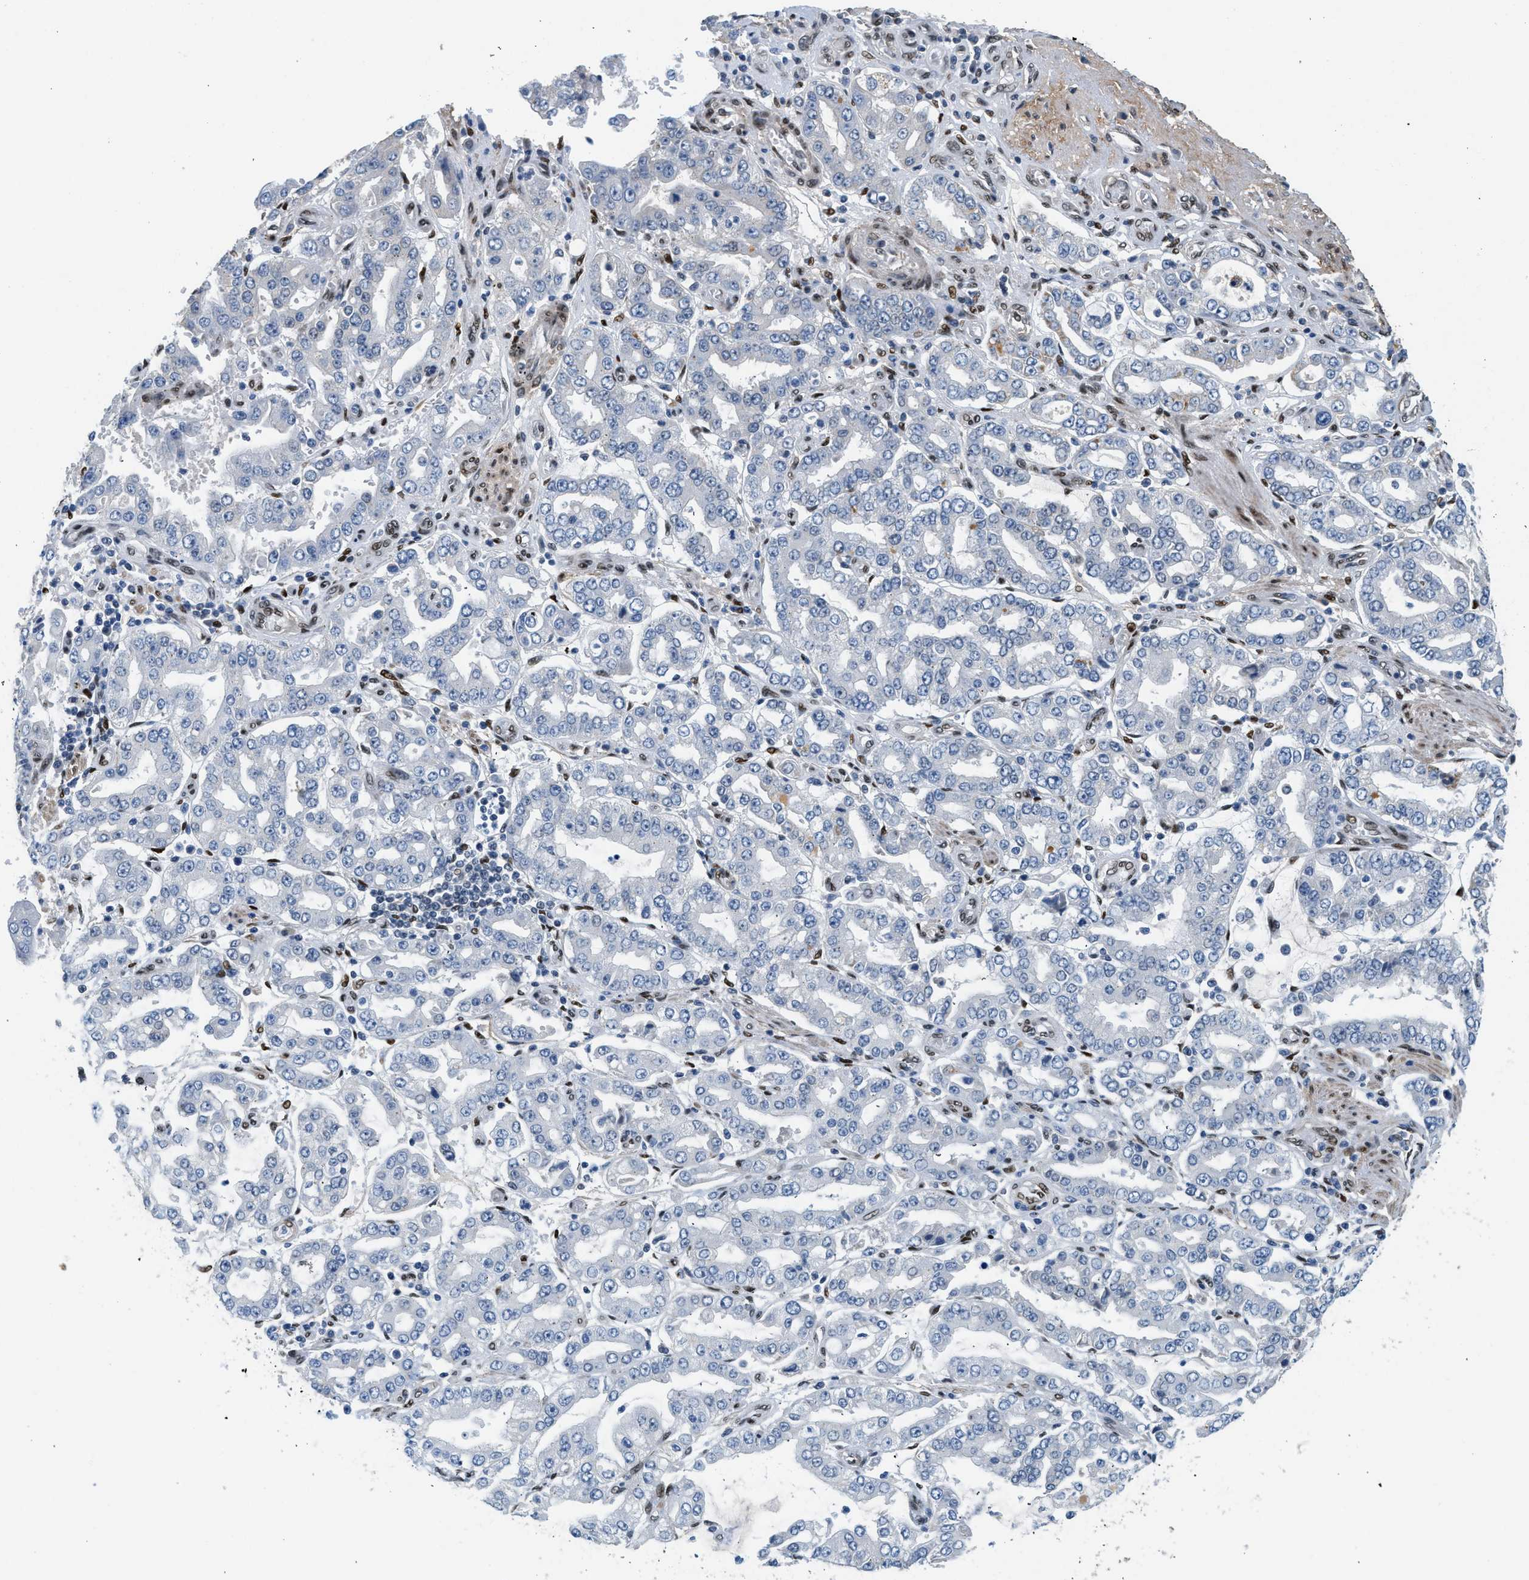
{"staining": {"intensity": "negative", "quantity": "none", "location": "none"}, "tissue": "stomach cancer", "cell_type": "Tumor cells", "image_type": "cancer", "snomed": [{"axis": "morphology", "description": "Adenocarcinoma, NOS"}, {"axis": "topography", "description": "Stomach"}], "caption": "Stomach cancer was stained to show a protein in brown. There is no significant staining in tumor cells.", "gene": "ZBTB20", "patient": {"sex": "male", "age": 76}}